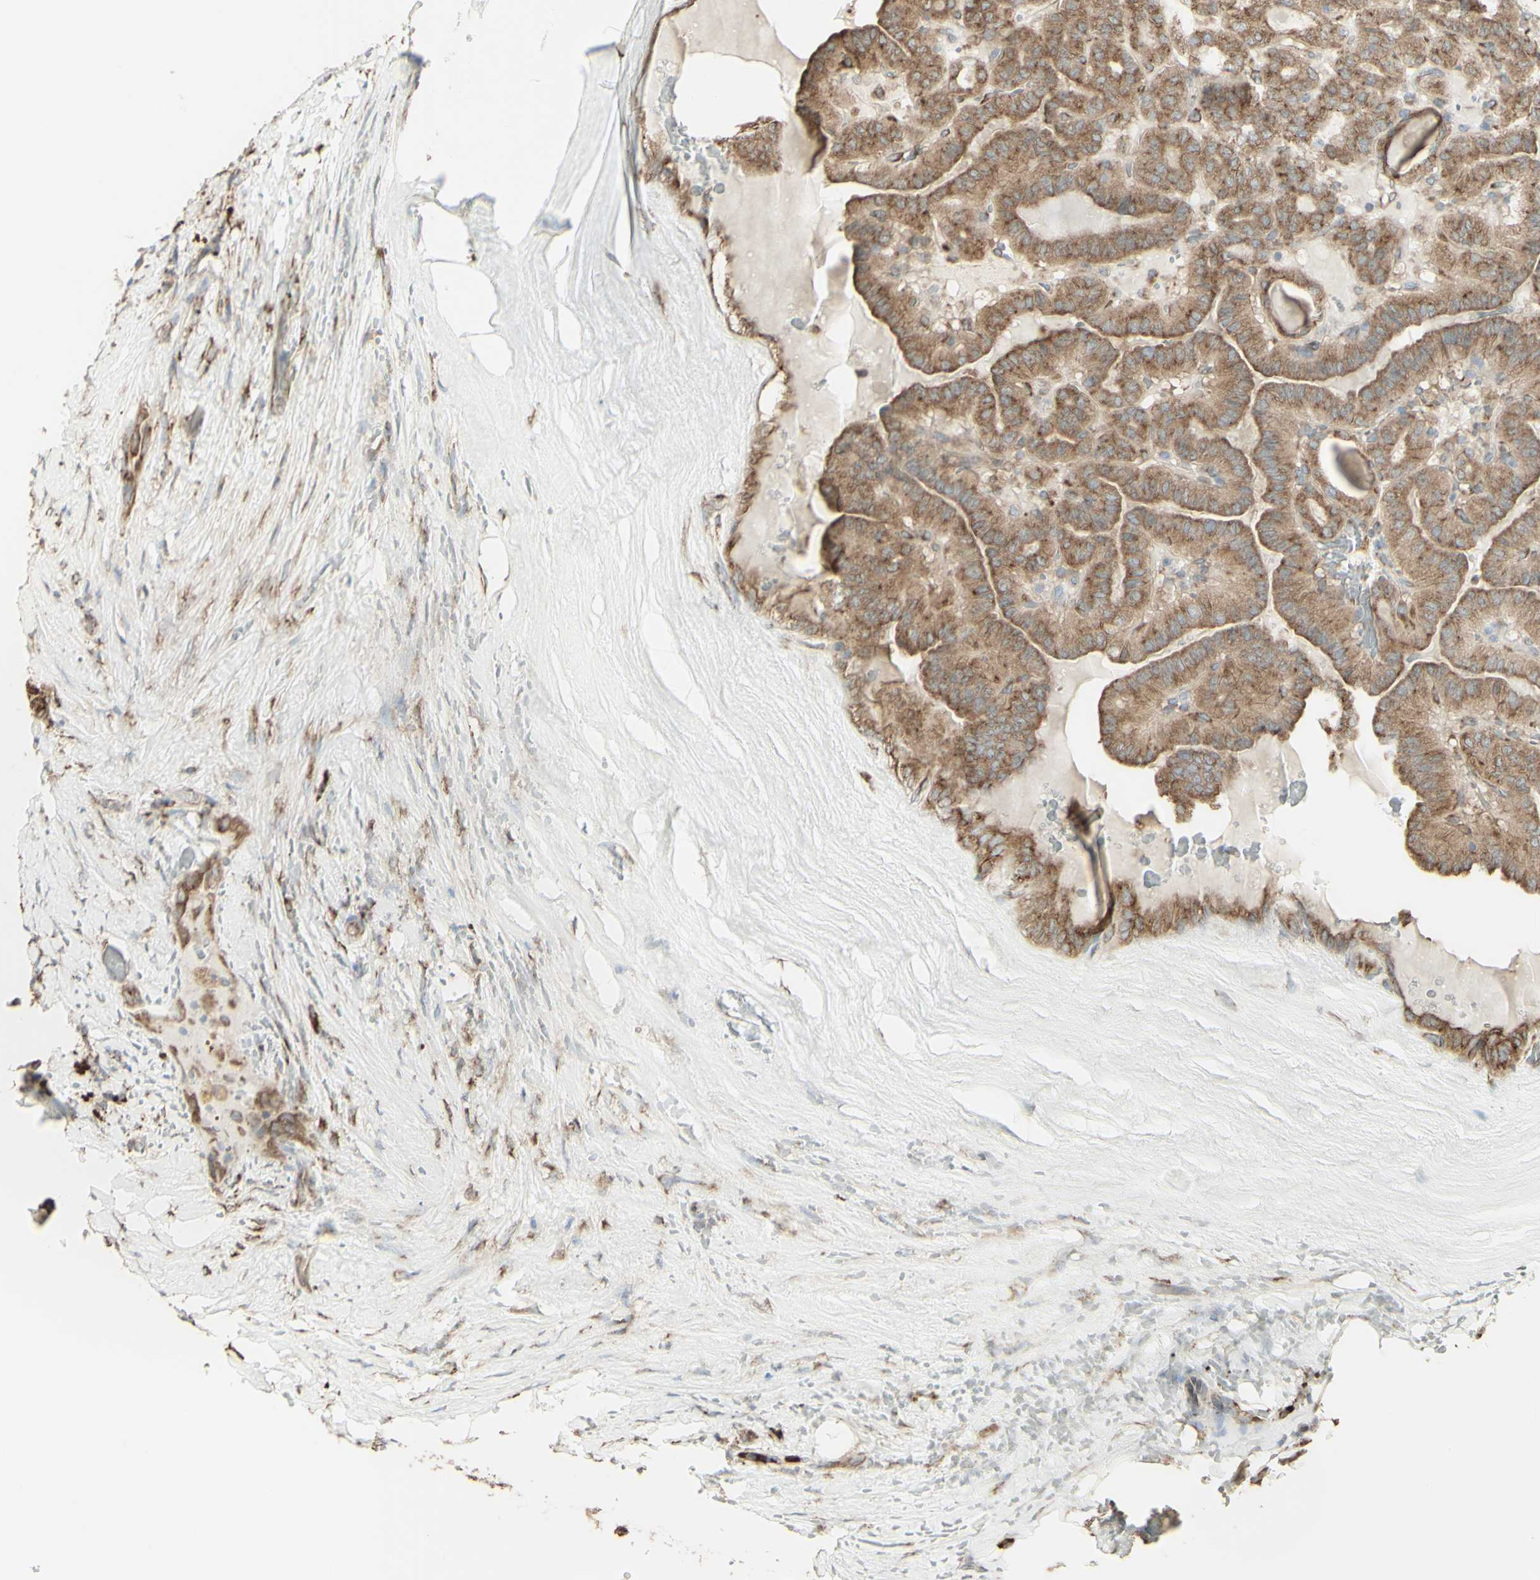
{"staining": {"intensity": "moderate", "quantity": ">75%", "location": "cytoplasmic/membranous"}, "tissue": "thyroid cancer", "cell_type": "Tumor cells", "image_type": "cancer", "snomed": [{"axis": "morphology", "description": "Papillary adenocarcinoma, NOS"}, {"axis": "topography", "description": "Thyroid gland"}], "caption": "Immunohistochemistry (IHC) staining of thyroid cancer, which exhibits medium levels of moderate cytoplasmic/membranous expression in approximately >75% of tumor cells indicating moderate cytoplasmic/membranous protein positivity. The staining was performed using DAB (3,3'-diaminobenzidine) (brown) for protein detection and nuclei were counterstained in hematoxylin (blue).", "gene": "EEF1B2", "patient": {"sex": "male", "age": 77}}